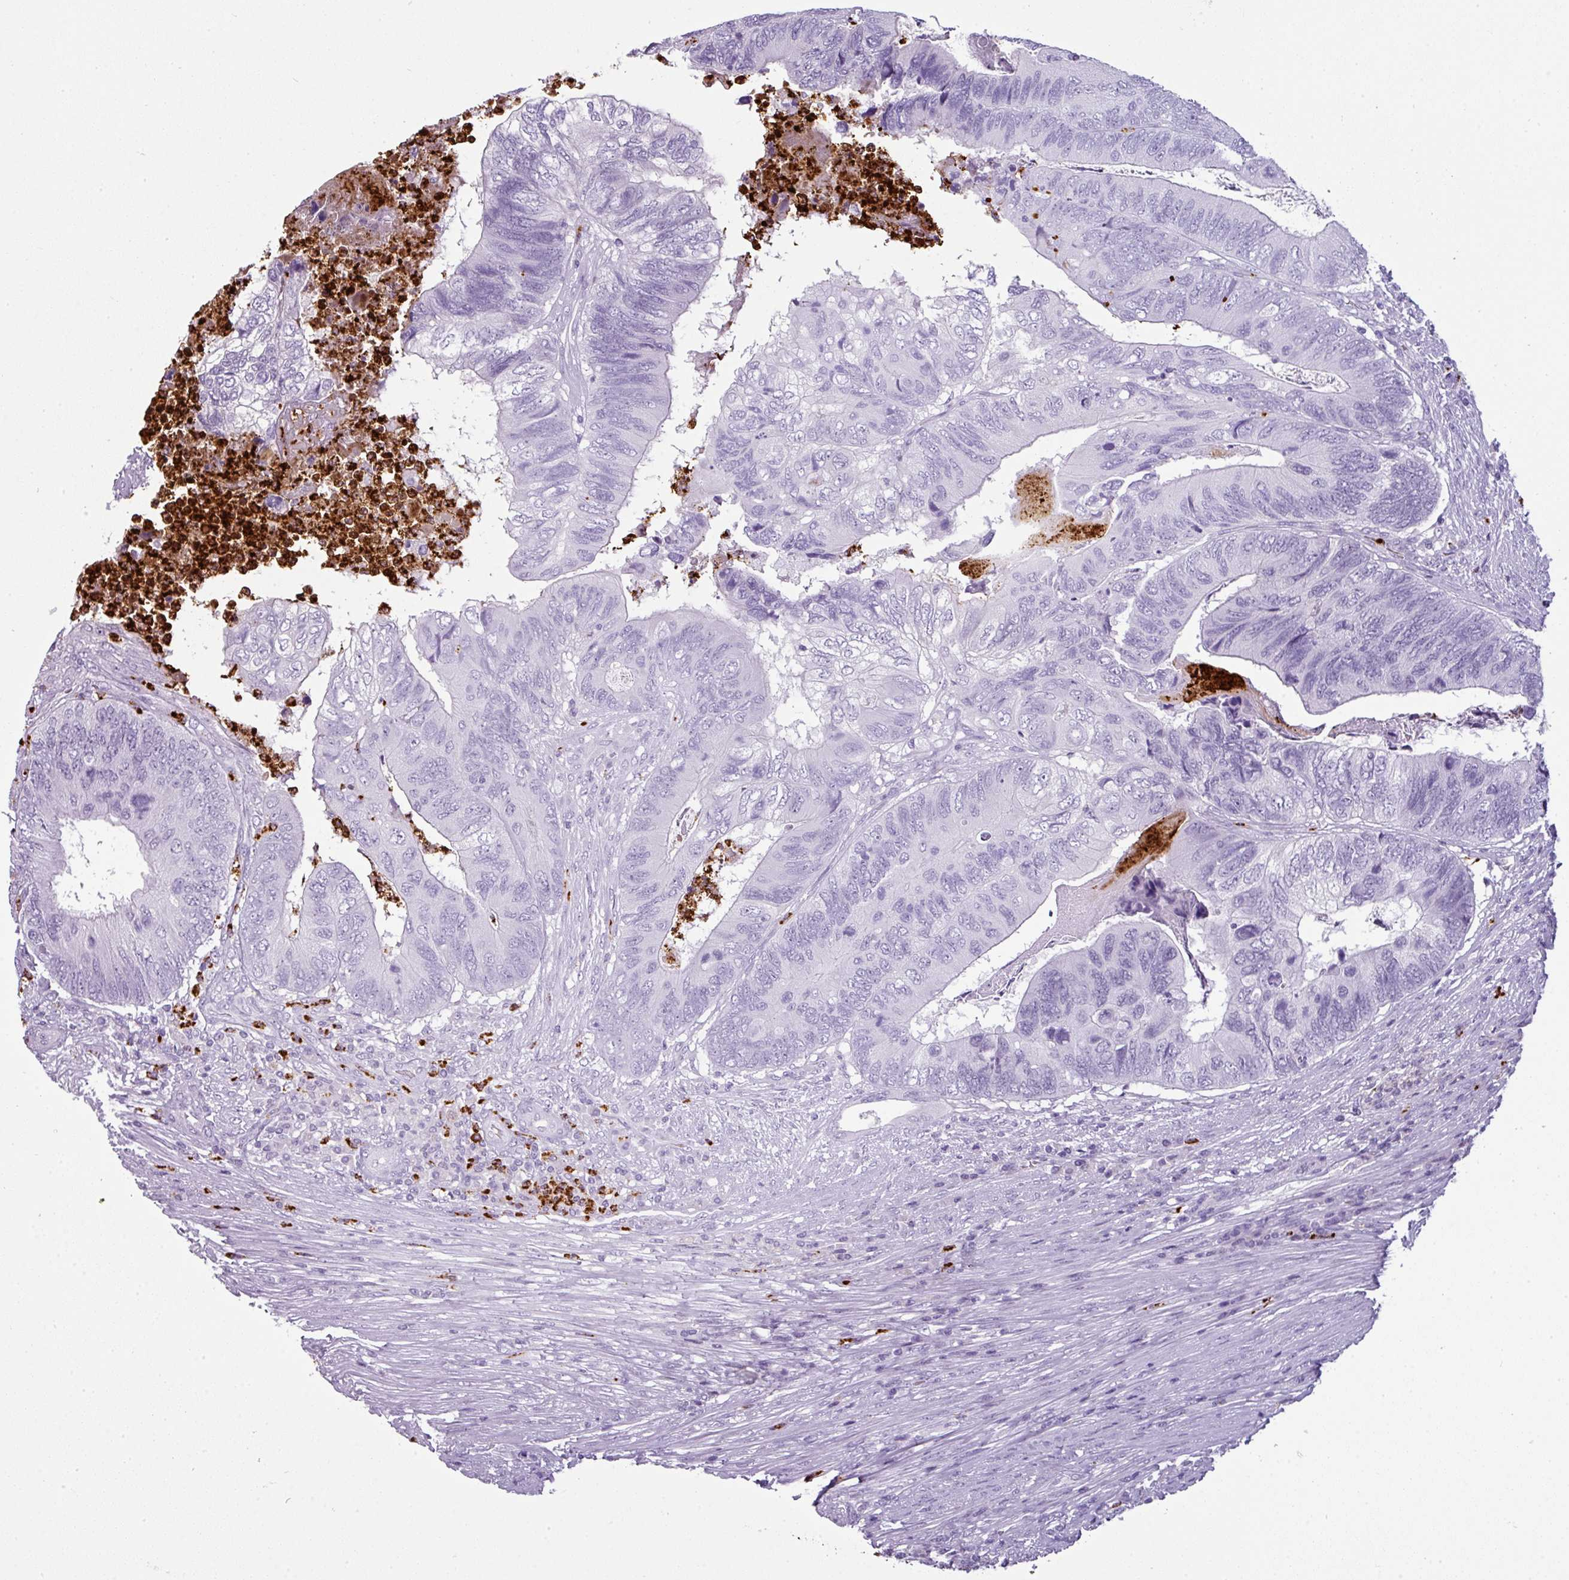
{"staining": {"intensity": "negative", "quantity": "none", "location": "none"}, "tissue": "colorectal cancer", "cell_type": "Tumor cells", "image_type": "cancer", "snomed": [{"axis": "morphology", "description": "Adenocarcinoma, NOS"}, {"axis": "topography", "description": "Colon"}], "caption": "IHC photomicrograph of colorectal cancer stained for a protein (brown), which exhibits no staining in tumor cells.", "gene": "CTSG", "patient": {"sex": "female", "age": 67}}